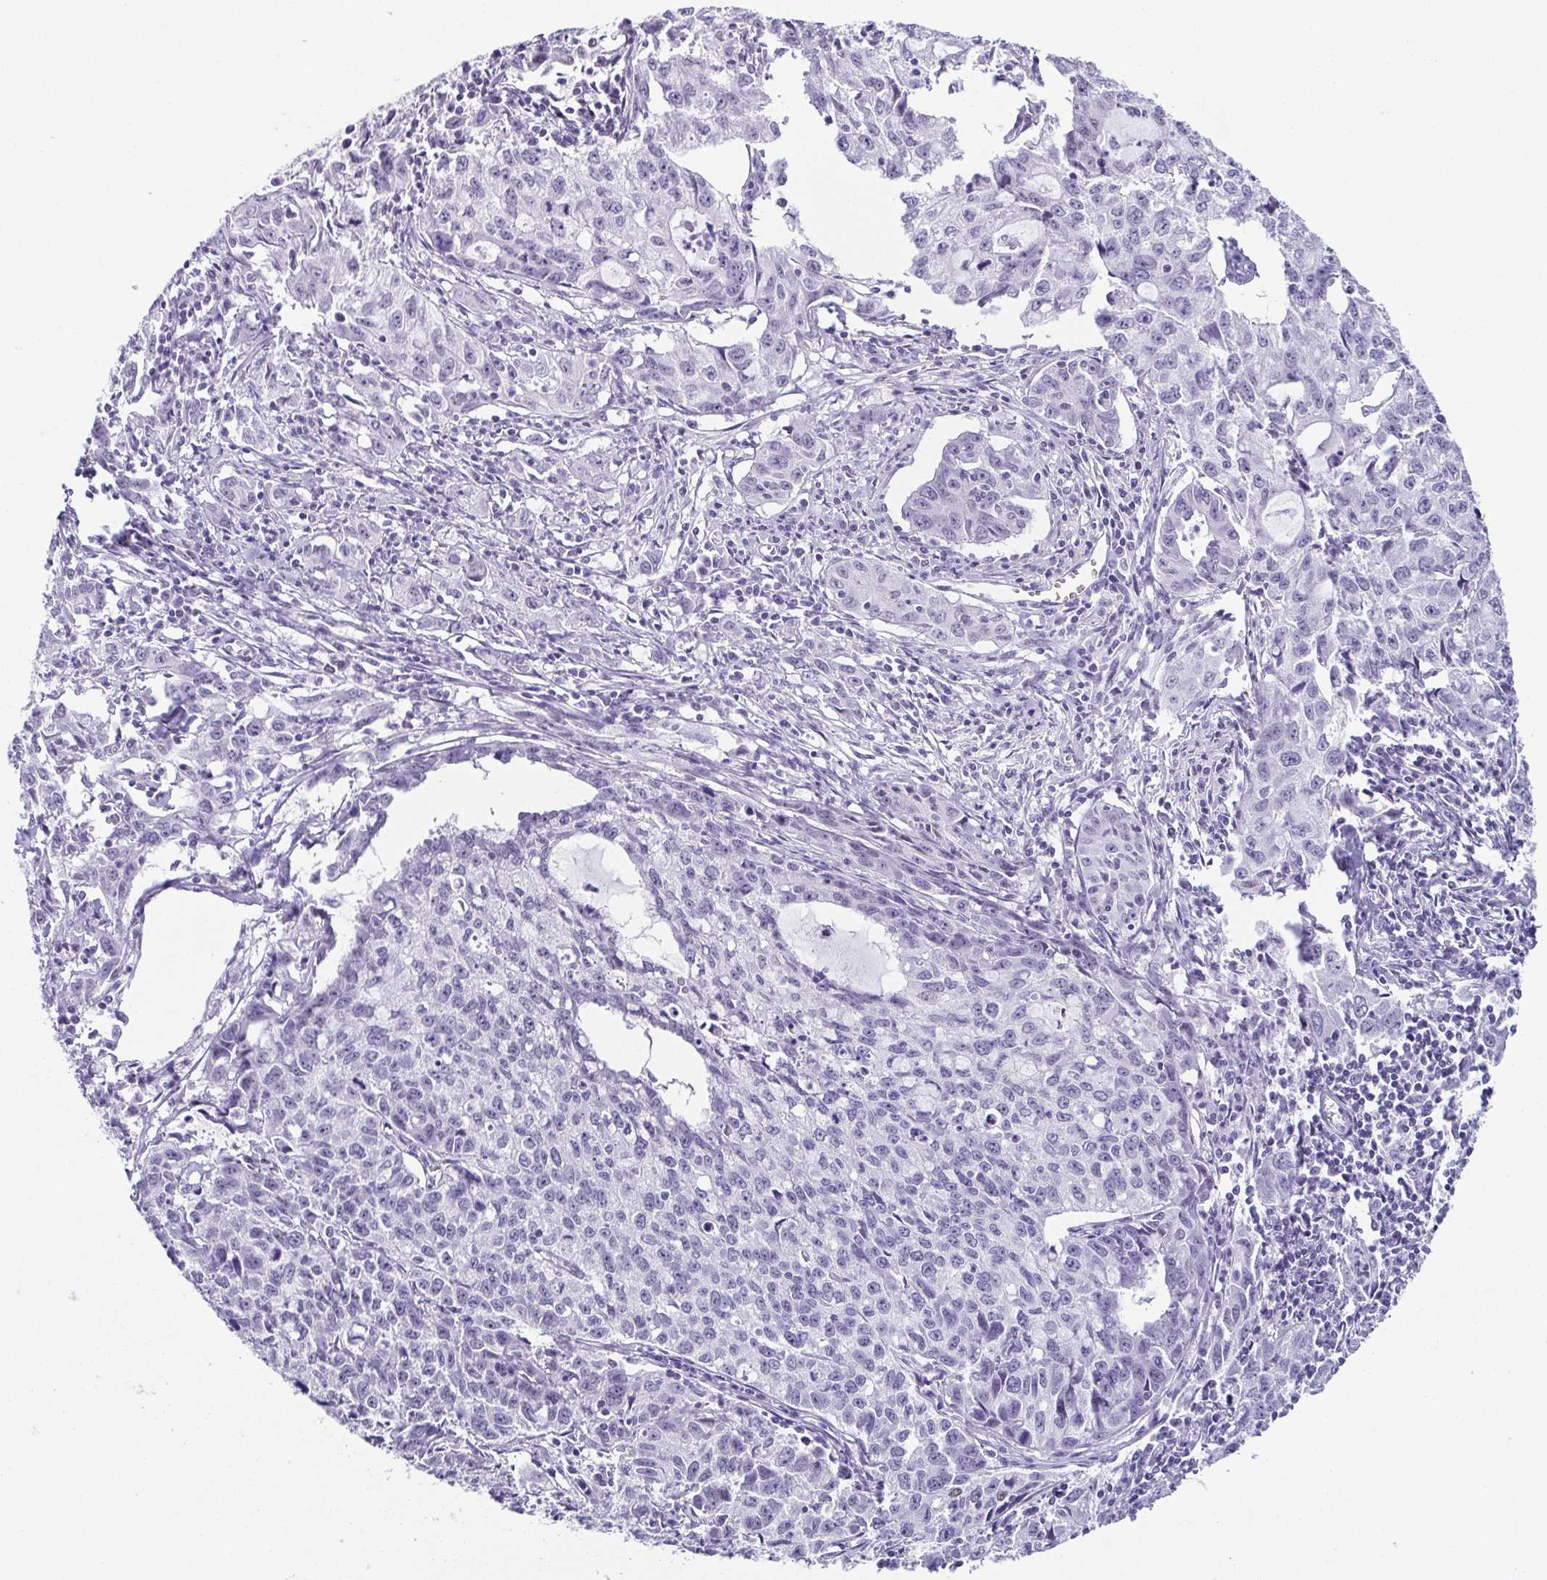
{"staining": {"intensity": "negative", "quantity": "none", "location": "none"}, "tissue": "cervical cancer", "cell_type": "Tumor cells", "image_type": "cancer", "snomed": [{"axis": "morphology", "description": "Squamous cell carcinoma, NOS"}, {"axis": "topography", "description": "Cervix"}], "caption": "Tumor cells show no significant expression in cervical cancer (squamous cell carcinoma).", "gene": "ESX1", "patient": {"sex": "female", "age": 28}}